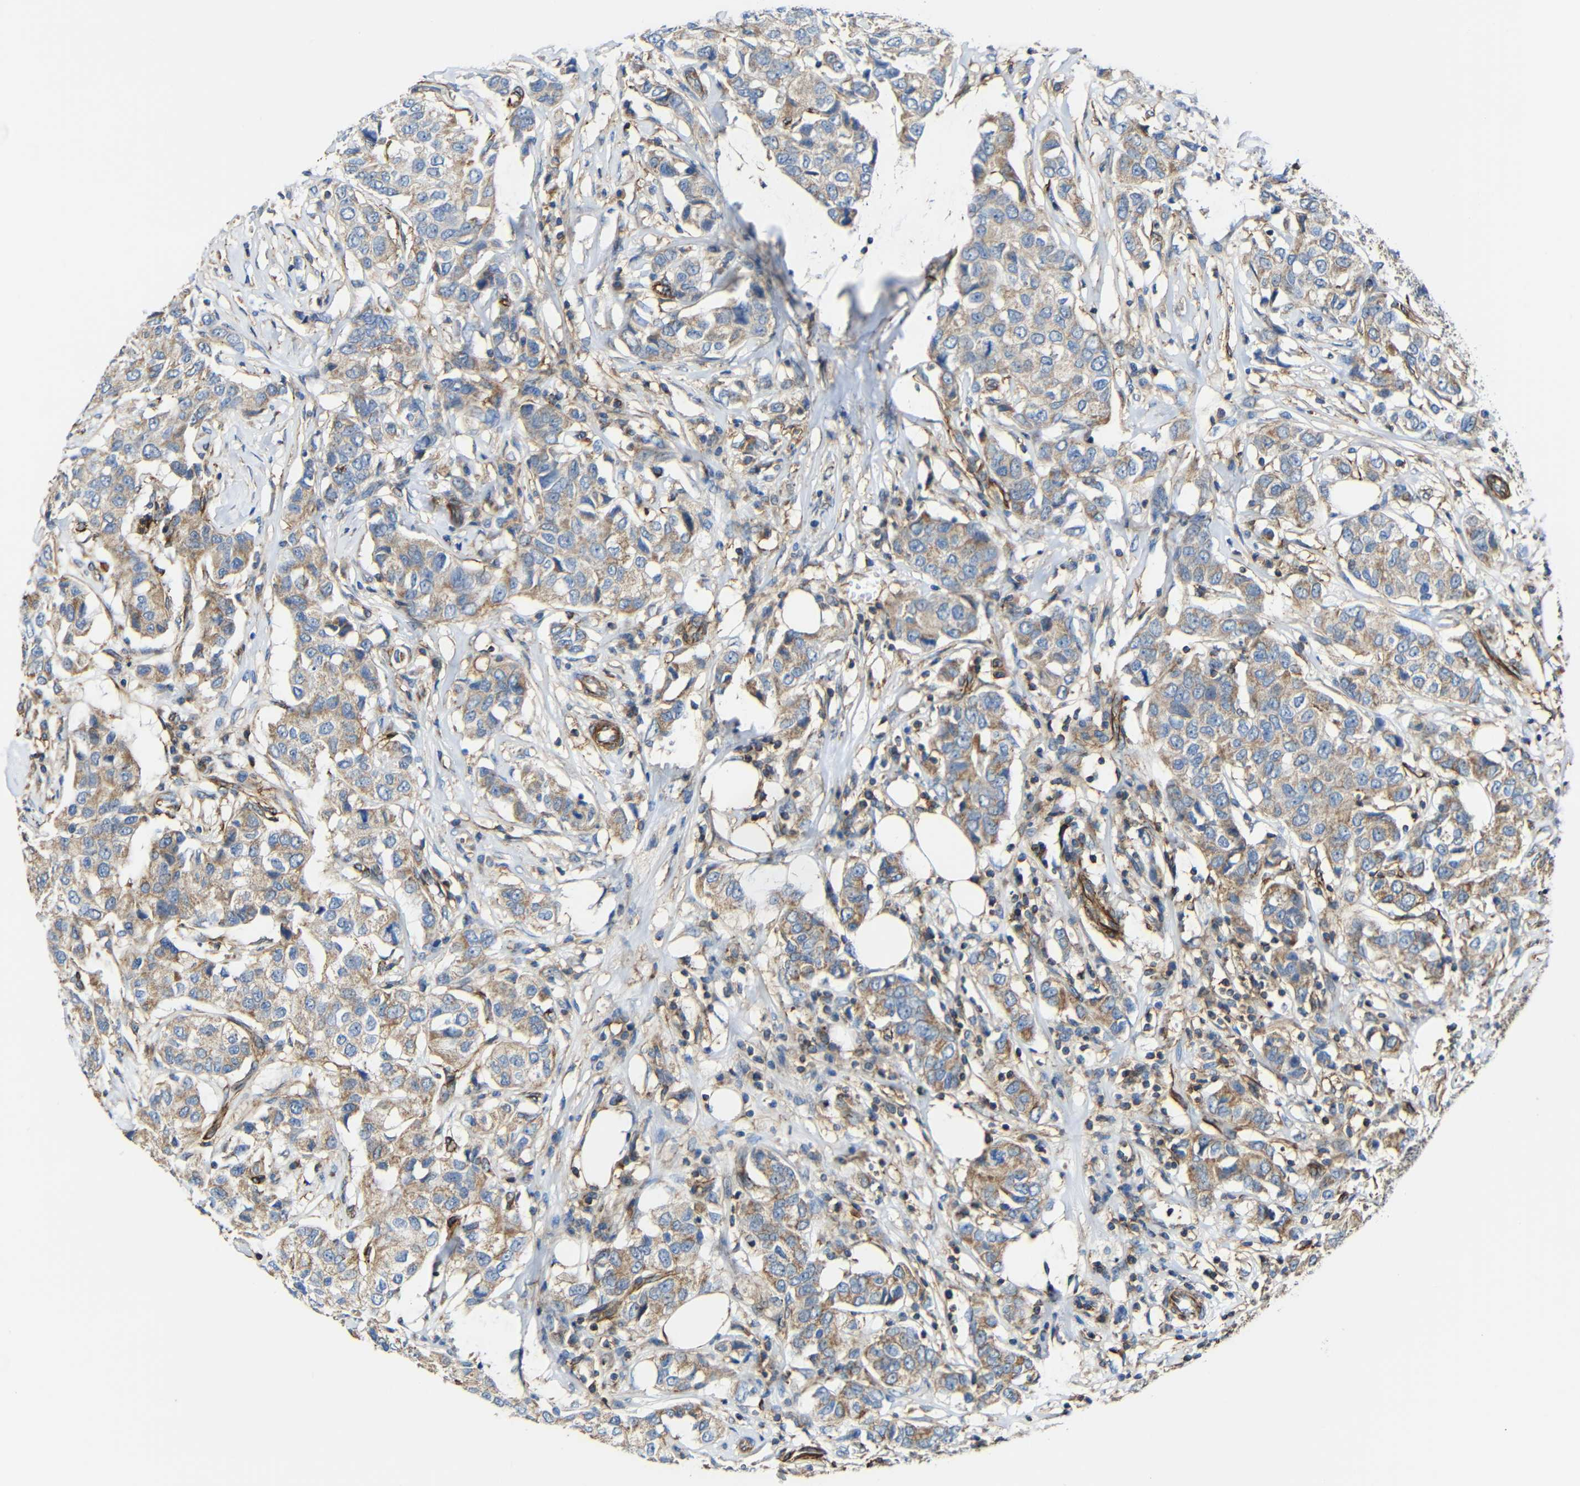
{"staining": {"intensity": "moderate", "quantity": ">75%", "location": "cytoplasmic/membranous"}, "tissue": "breast cancer", "cell_type": "Tumor cells", "image_type": "cancer", "snomed": [{"axis": "morphology", "description": "Duct carcinoma"}, {"axis": "topography", "description": "Breast"}], "caption": "Immunohistochemical staining of human intraductal carcinoma (breast) shows moderate cytoplasmic/membranous protein staining in about >75% of tumor cells.", "gene": "IGSF10", "patient": {"sex": "female", "age": 80}}